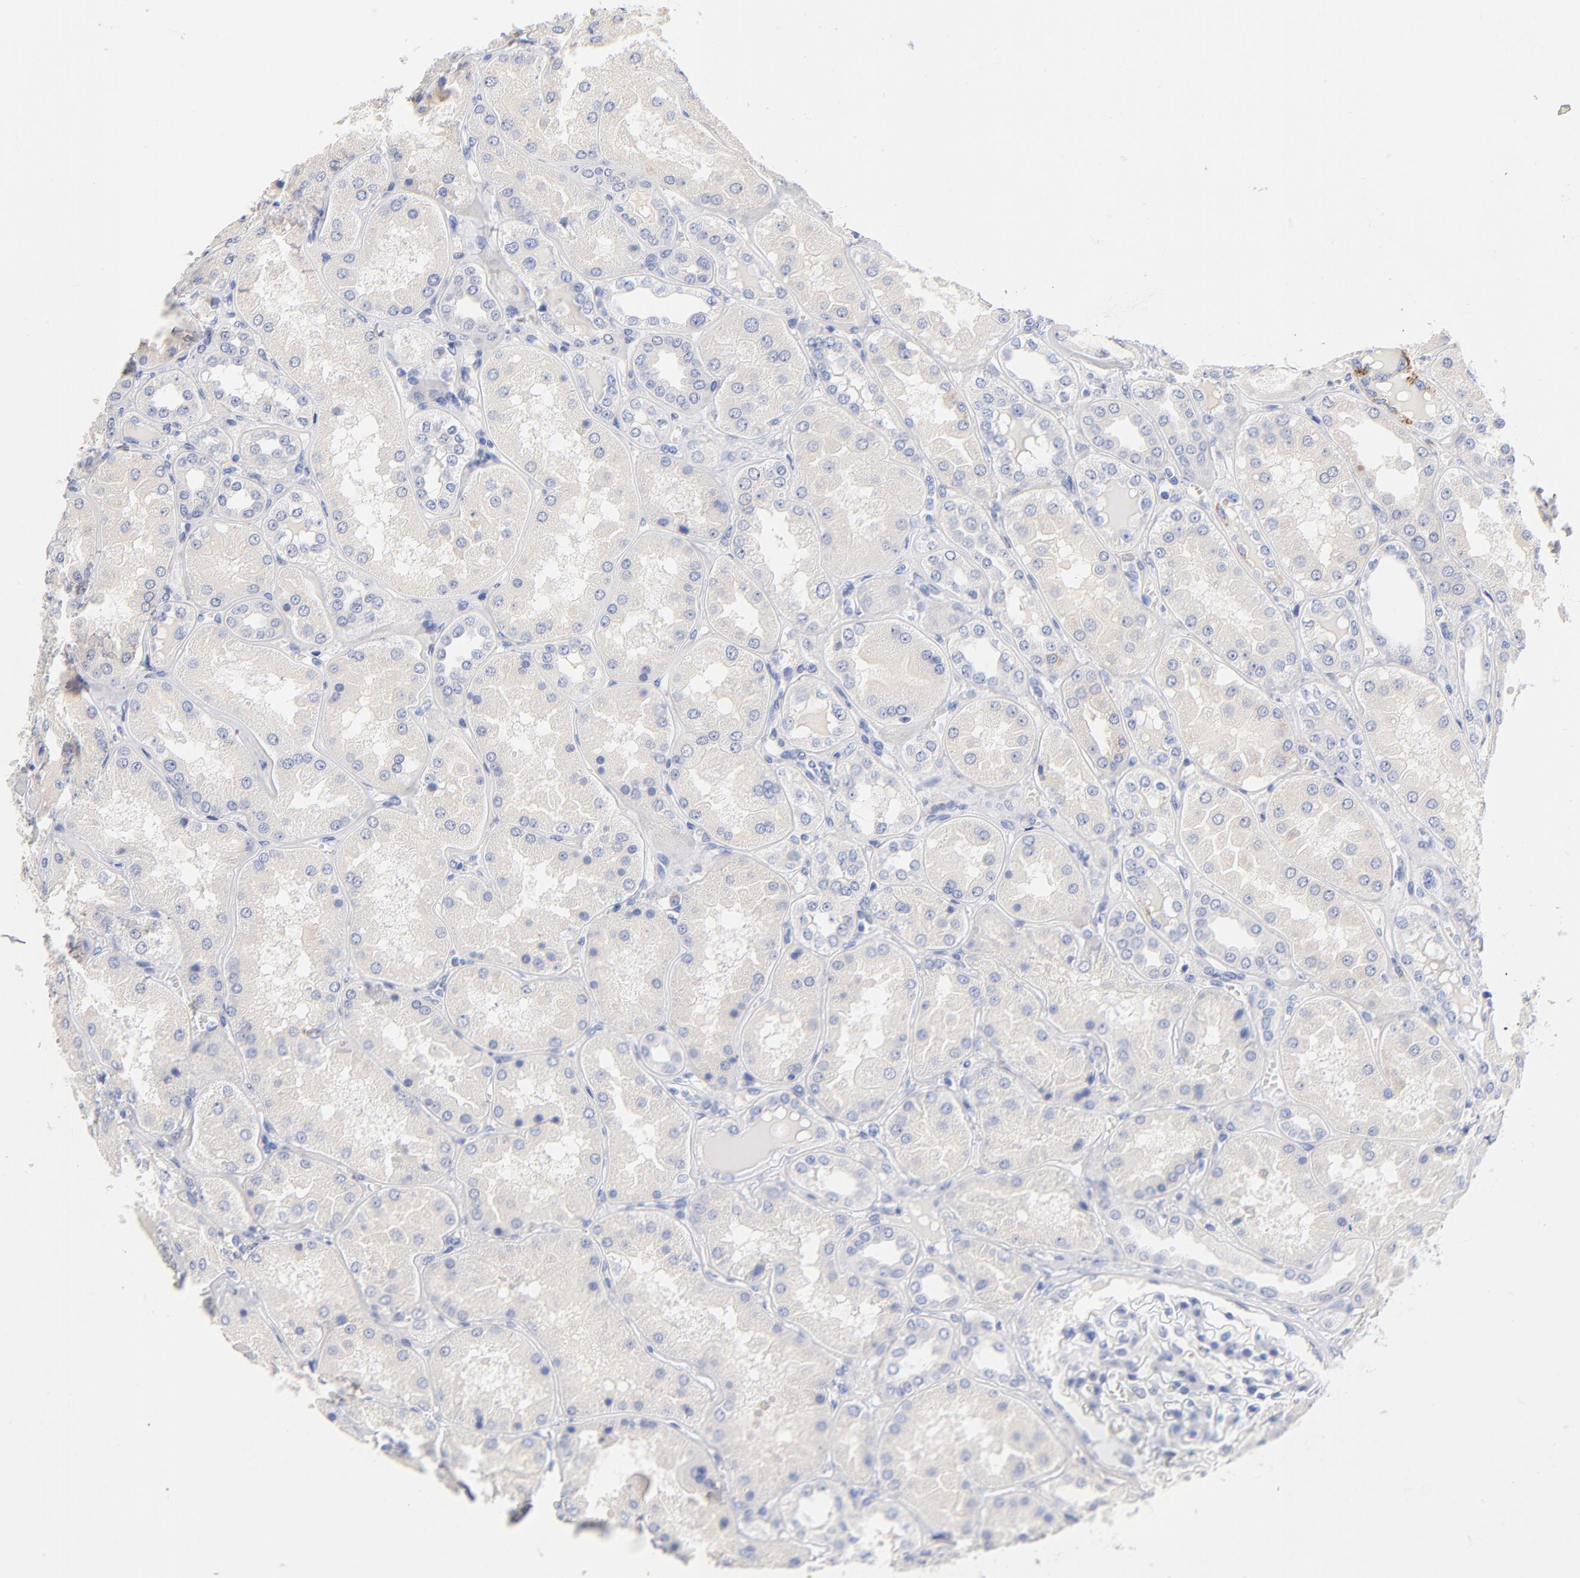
{"staining": {"intensity": "negative", "quantity": "none", "location": "none"}, "tissue": "kidney", "cell_type": "Cells in glomeruli", "image_type": "normal", "snomed": [{"axis": "morphology", "description": "Normal tissue, NOS"}, {"axis": "topography", "description": "Kidney"}], "caption": "Cells in glomeruli show no significant positivity in normal kidney.", "gene": "CPS1", "patient": {"sex": "female", "age": 56}}